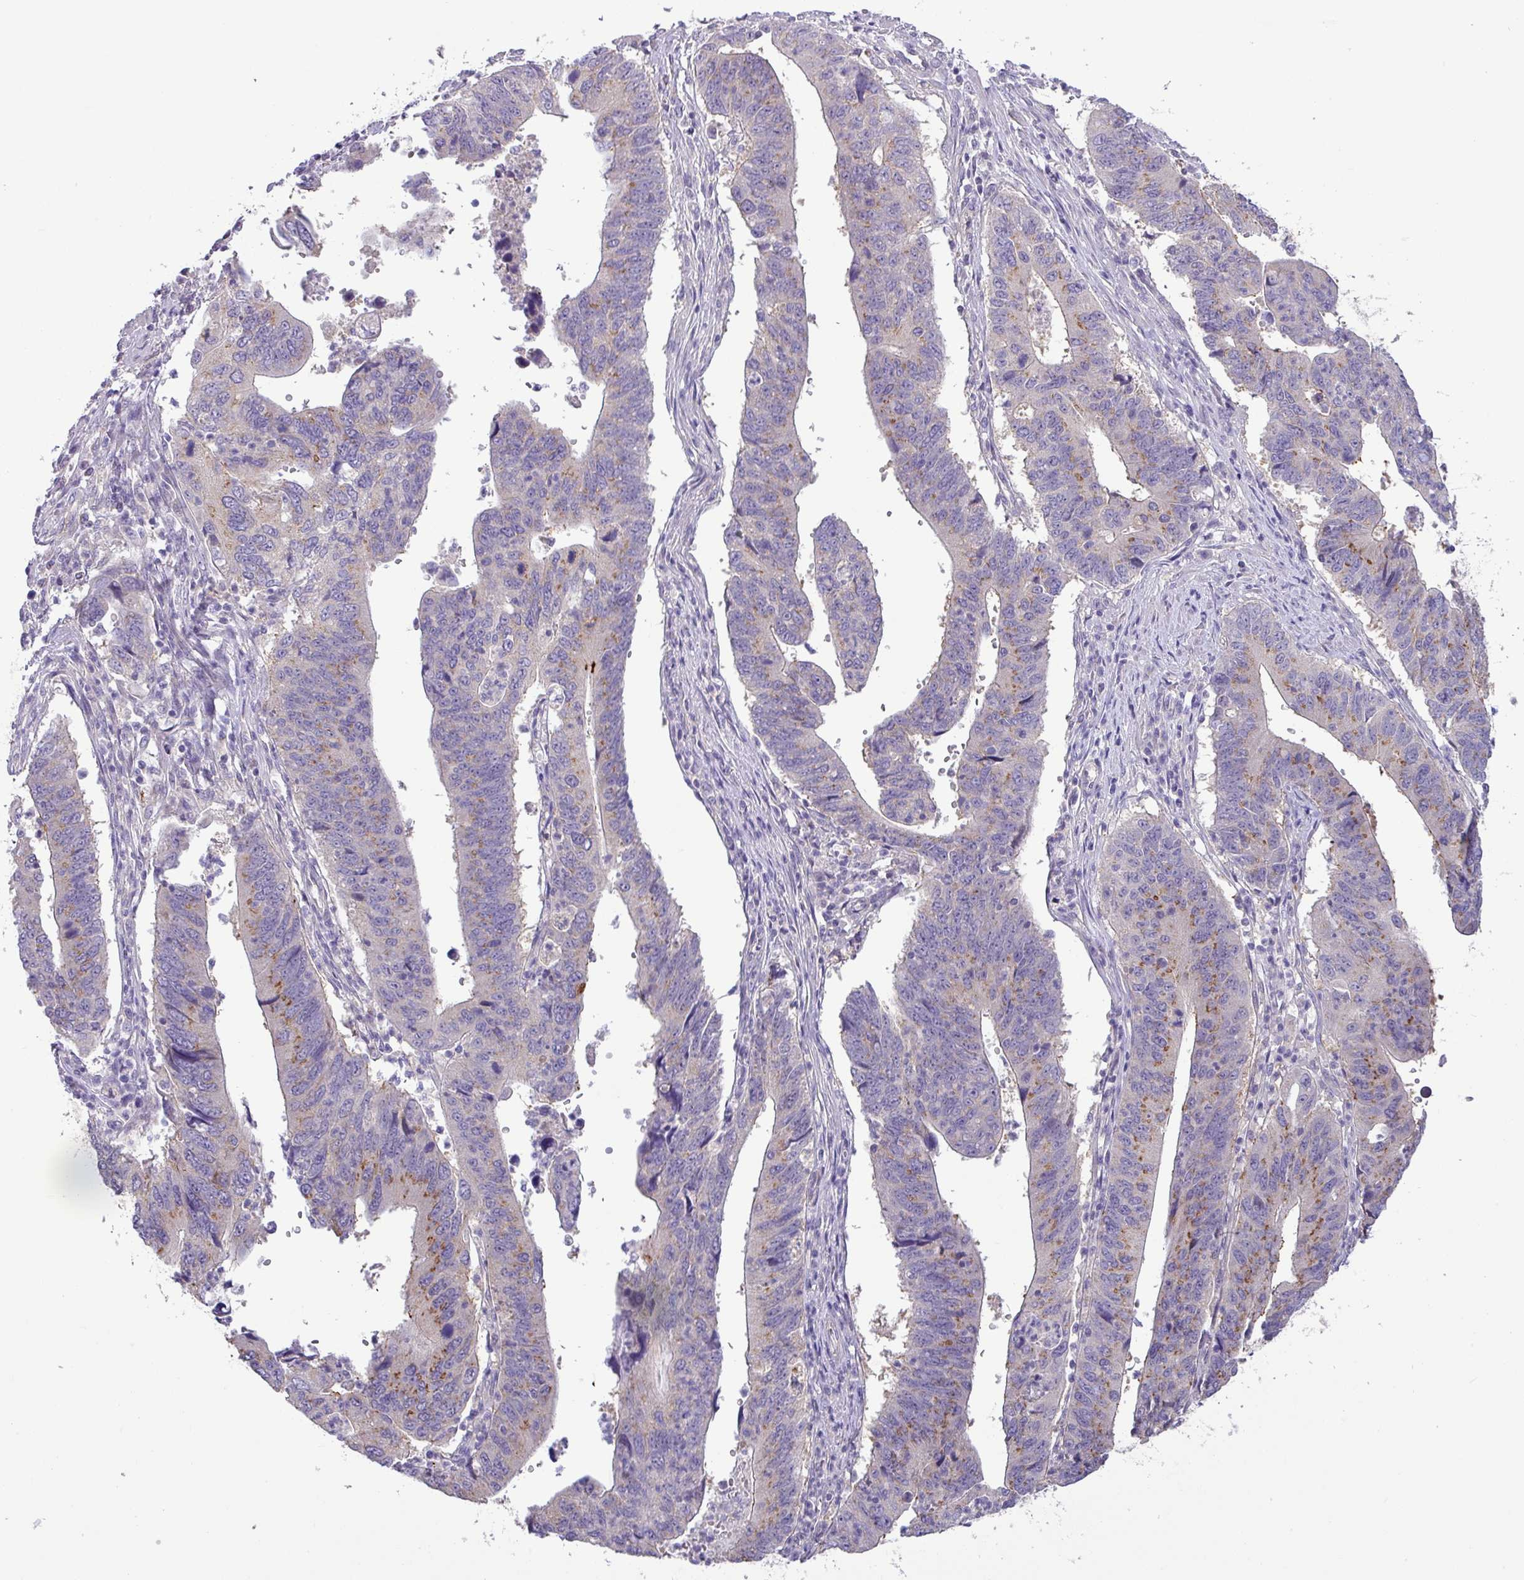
{"staining": {"intensity": "moderate", "quantity": "<25%", "location": "cytoplasmic/membranous"}, "tissue": "stomach cancer", "cell_type": "Tumor cells", "image_type": "cancer", "snomed": [{"axis": "morphology", "description": "Adenocarcinoma, NOS"}, {"axis": "topography", "description": "Stomach"}], "caption": "Tumor cells show moderate cytoplasmic/membranous positivity in approximately <25% of cells in stomach adenocarcinoma.", "gene": "GALNT12", "patient": {"sex": "male", "age": 59}}